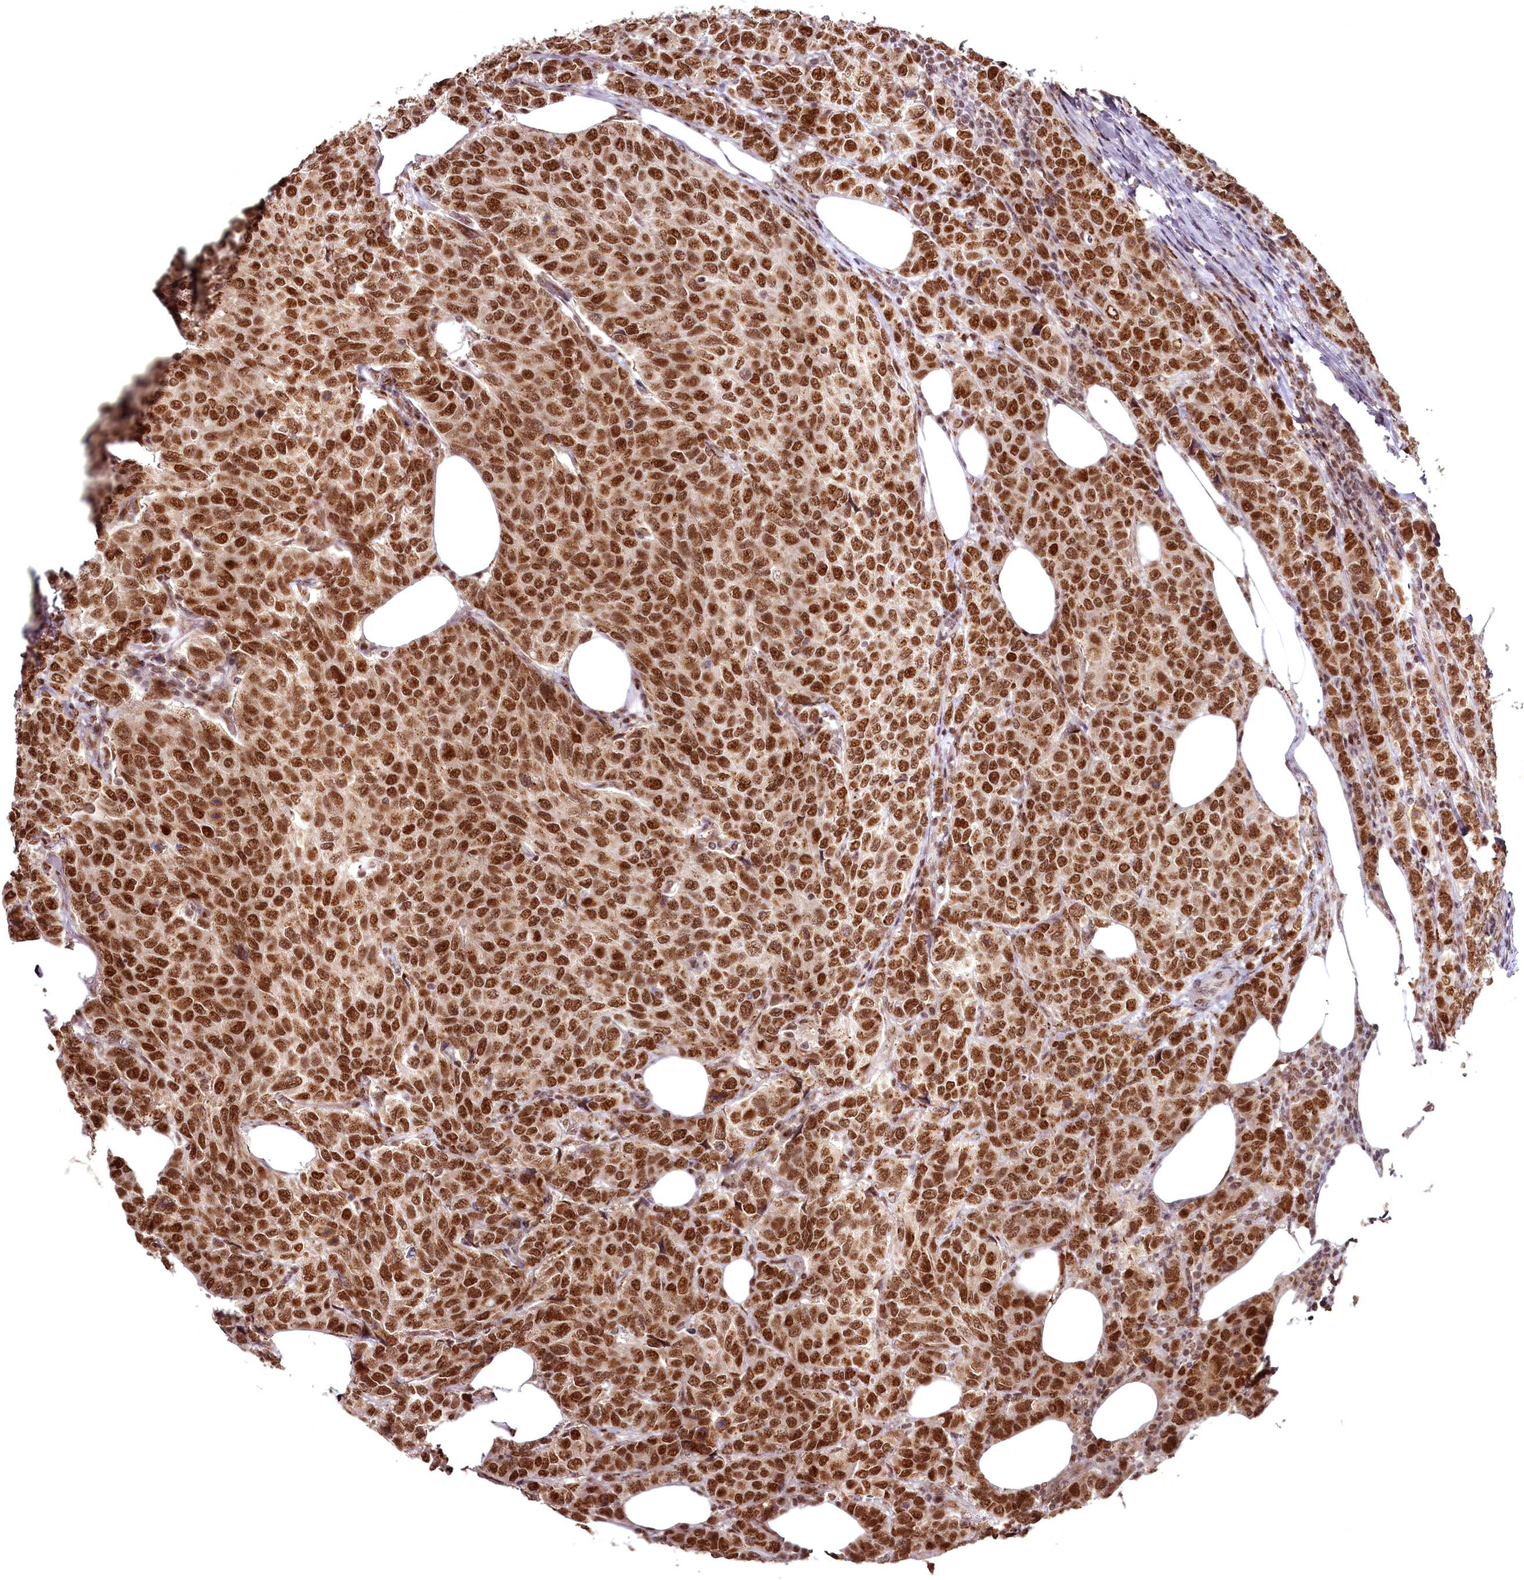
{"staining": {"intensity": "strong", "quantity": ">75%", "location": "nuclear"}, "tissue": "breast cancer", "cell_type": "Tumor cells", "image_type": "cancer", "snomed": [{"axis": "morphology", "description": "Duct carcinoma"}, {"axis": "topography", "description": "Breast"}], "caption": "Approximately >75% of tumor cells in intraductal carcinoma (breast) display strong nuclear protein expression as visualized by brown immunohistochemical staining.", "gene": "CEP83", "patient": {"sex": "female", "age": 55}}